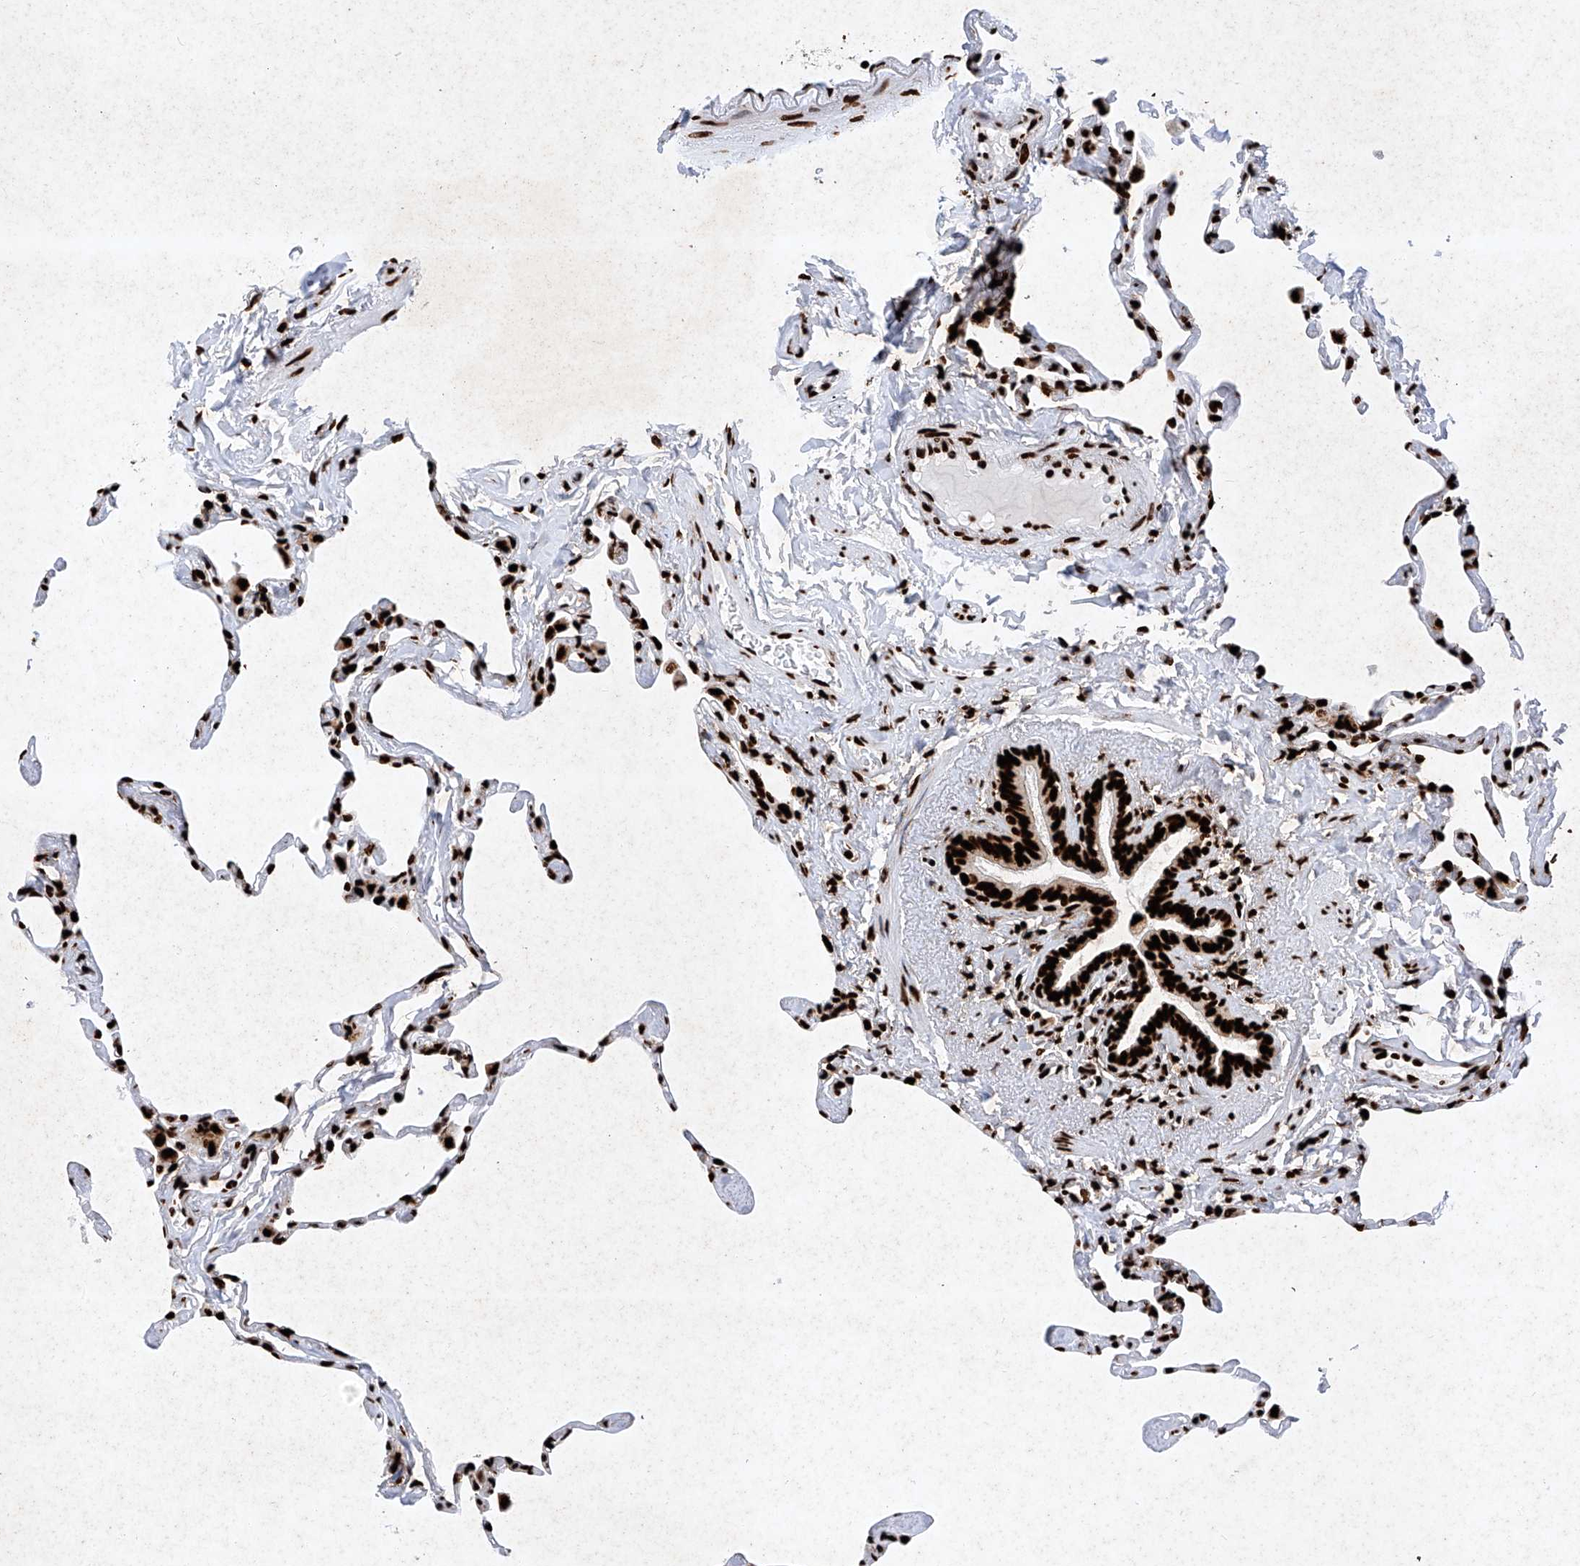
{"staining": {"intensity": "strong", "quantity": ">75%", "location": "nuclear"}, "tissue": "lung", "cell_type": "Alveolar cells", "image_type": "normal", "snomed": [{"axis": "morphology", "description": "Normal tissue, NOS"}, {"axis": "topography", "description": "Lung"}], "caption": "Immunohistochemistry (IHC) staining of unremarkable lung, which displays high levels of strong nuclear positivity in about >75% of alveolar cells indicating strong nuclear protein positivity. The staining was performed using DAB (brown) for protein detection and nuclei were counterstained in hematoxylin (blue).", "gene": "SRSF6", "patient": {"sex": "male", "age": 65}}